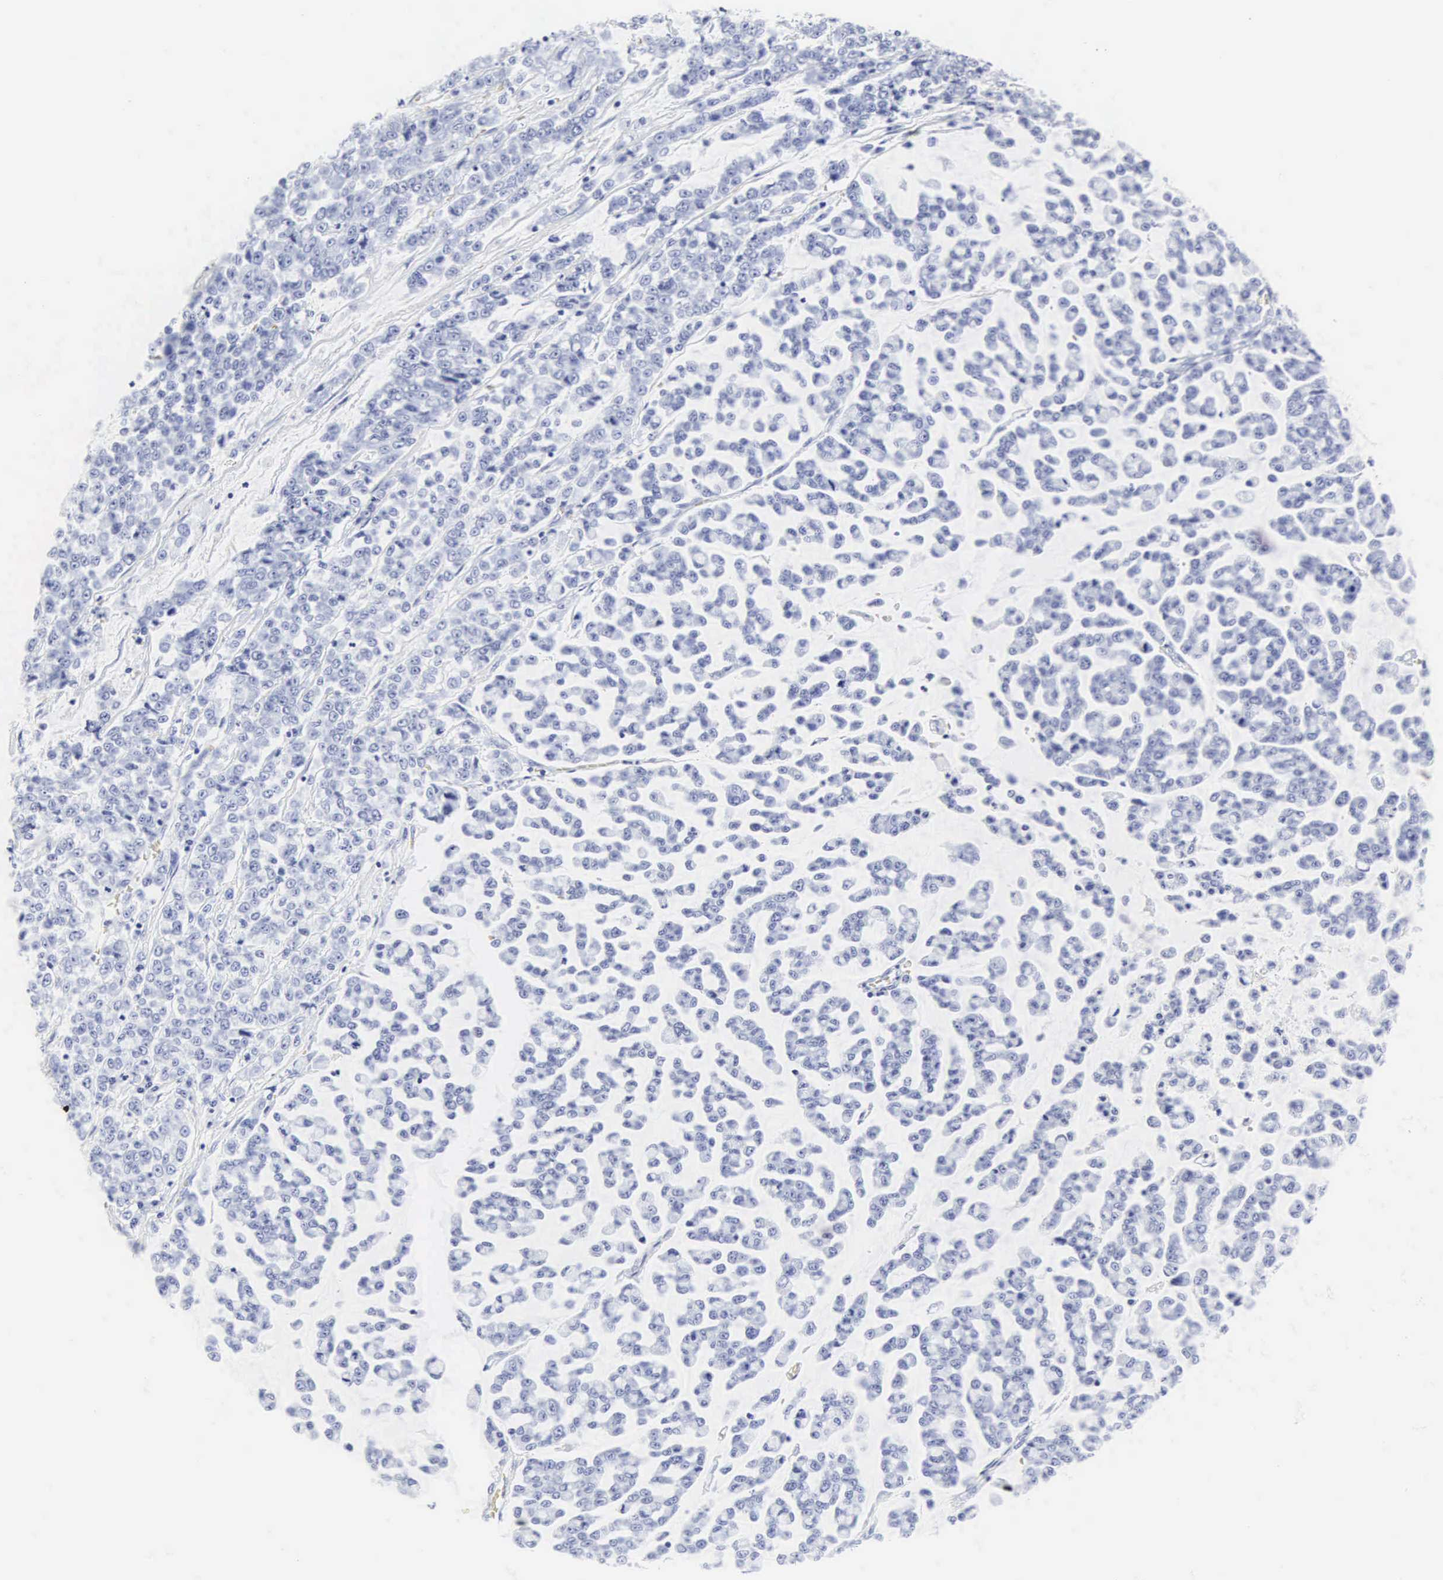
{"staining": {"intensity": "negative", "quantity": "none", "location": "none"}, "tissue": "liver cancer", "cell_type": "Tumor cells", "image_type": "cancer", "snomed": [{"axis": "morphology", "description": "Carcinoma, metastatic, NOS"}, {"axis": "topography", "description": "Liver"}], "caption": "A high-resolution photomicrograph shows IHC staining of metastatic carcinoma (liver), which shows no significant positivity in tumor cells.", "gene": "CGB3", "patient": {"sex": "female", "age": 58}}